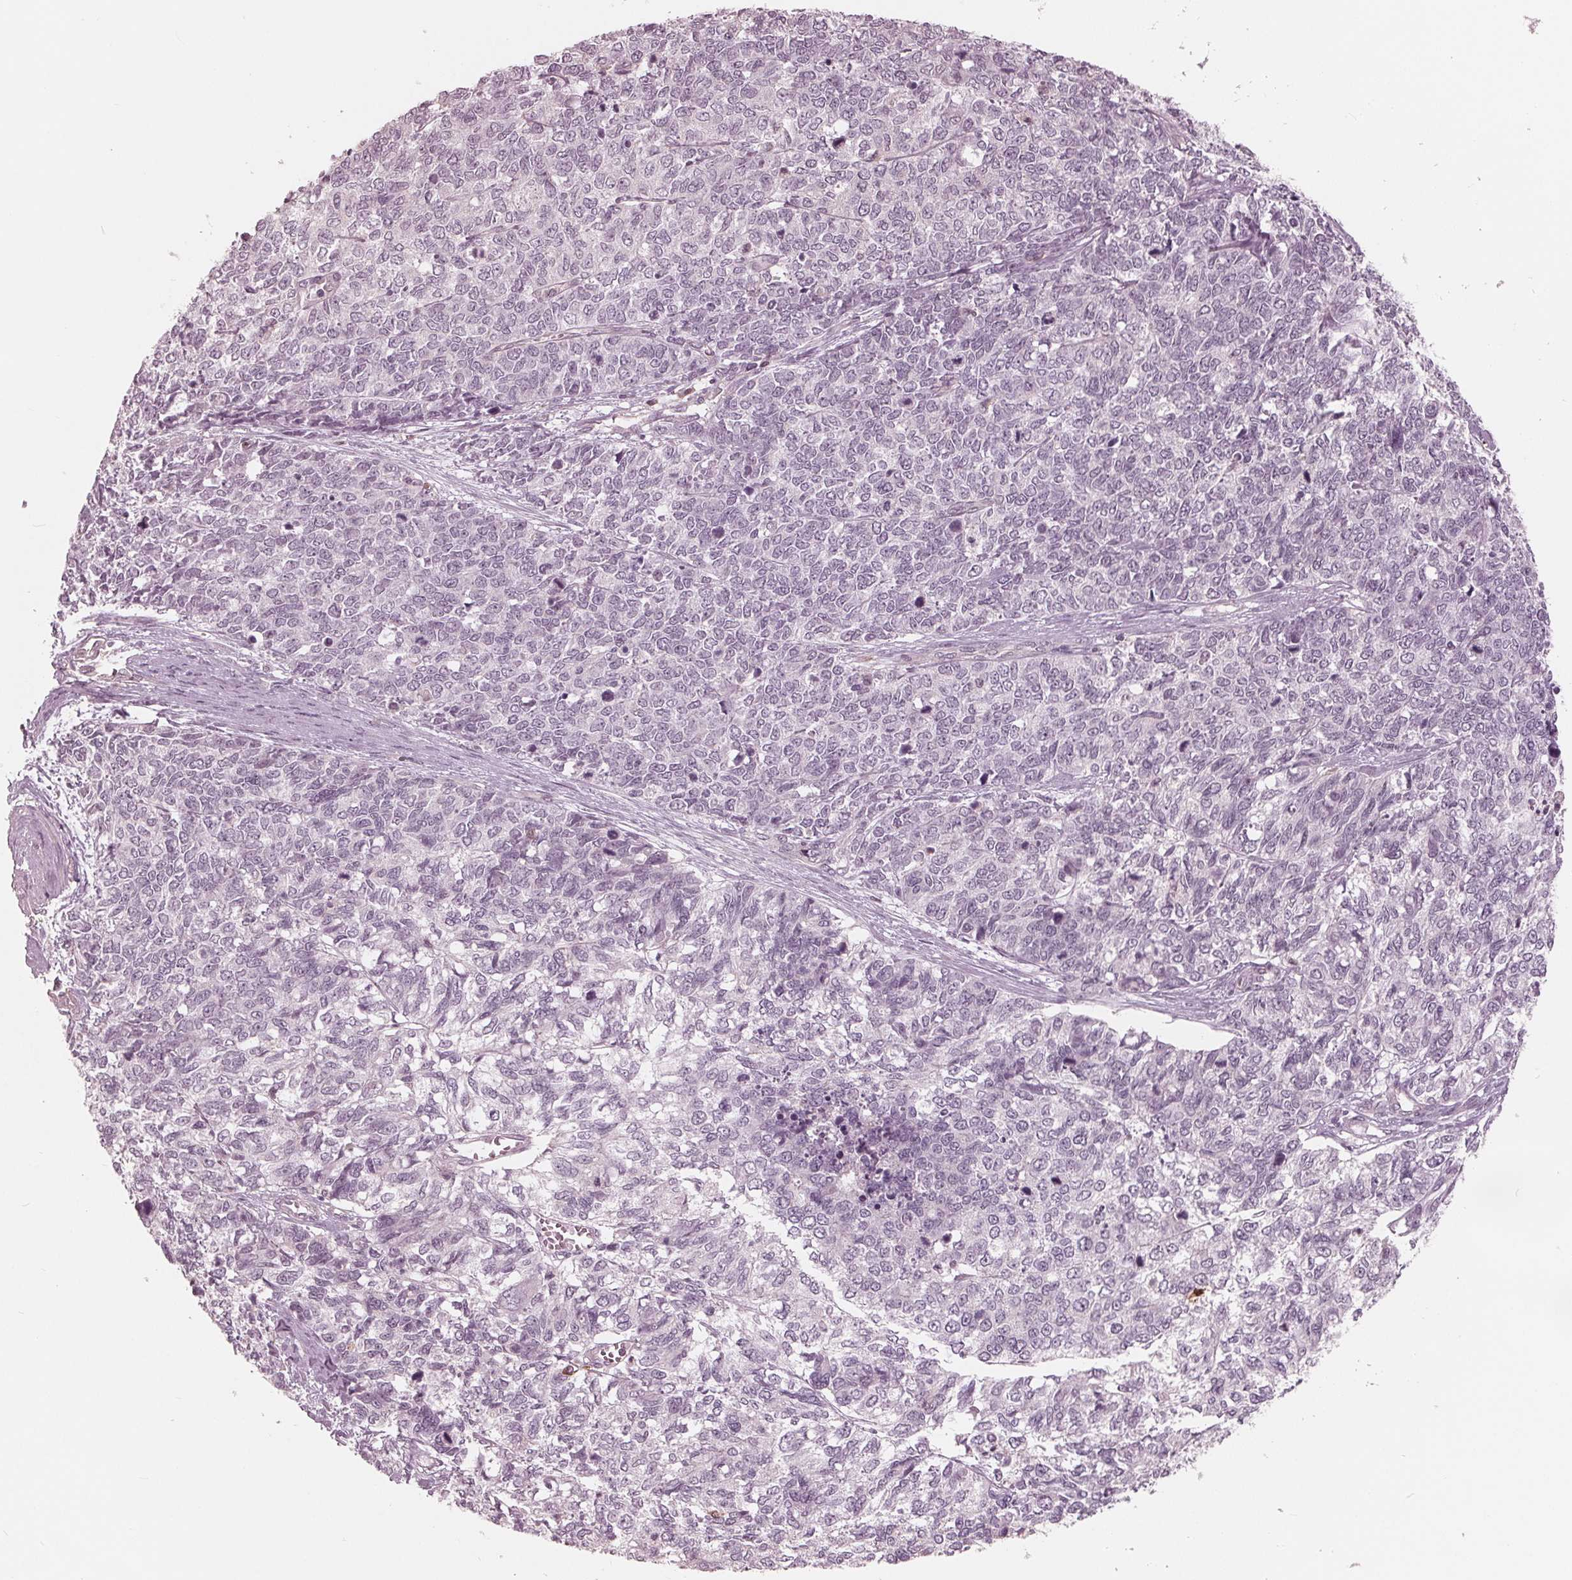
{"staining": {"intensity": "negative", "quantity": "none", "location": "none"}, "tissue": "cervical cancer", "cell_type": "Tumor cells", "image_type": "cancer", "snomed": [{"axis": "morphology", "description": "Adenocarcinoma, NOS"}, {"axis": "topography", "description": "Cervix"}], "caption": "An image of human cervical adenocarcinoma is negative for staining in tumor cells.", "gene": "ING3", "patient": {"sex": "female", "age": 63}}